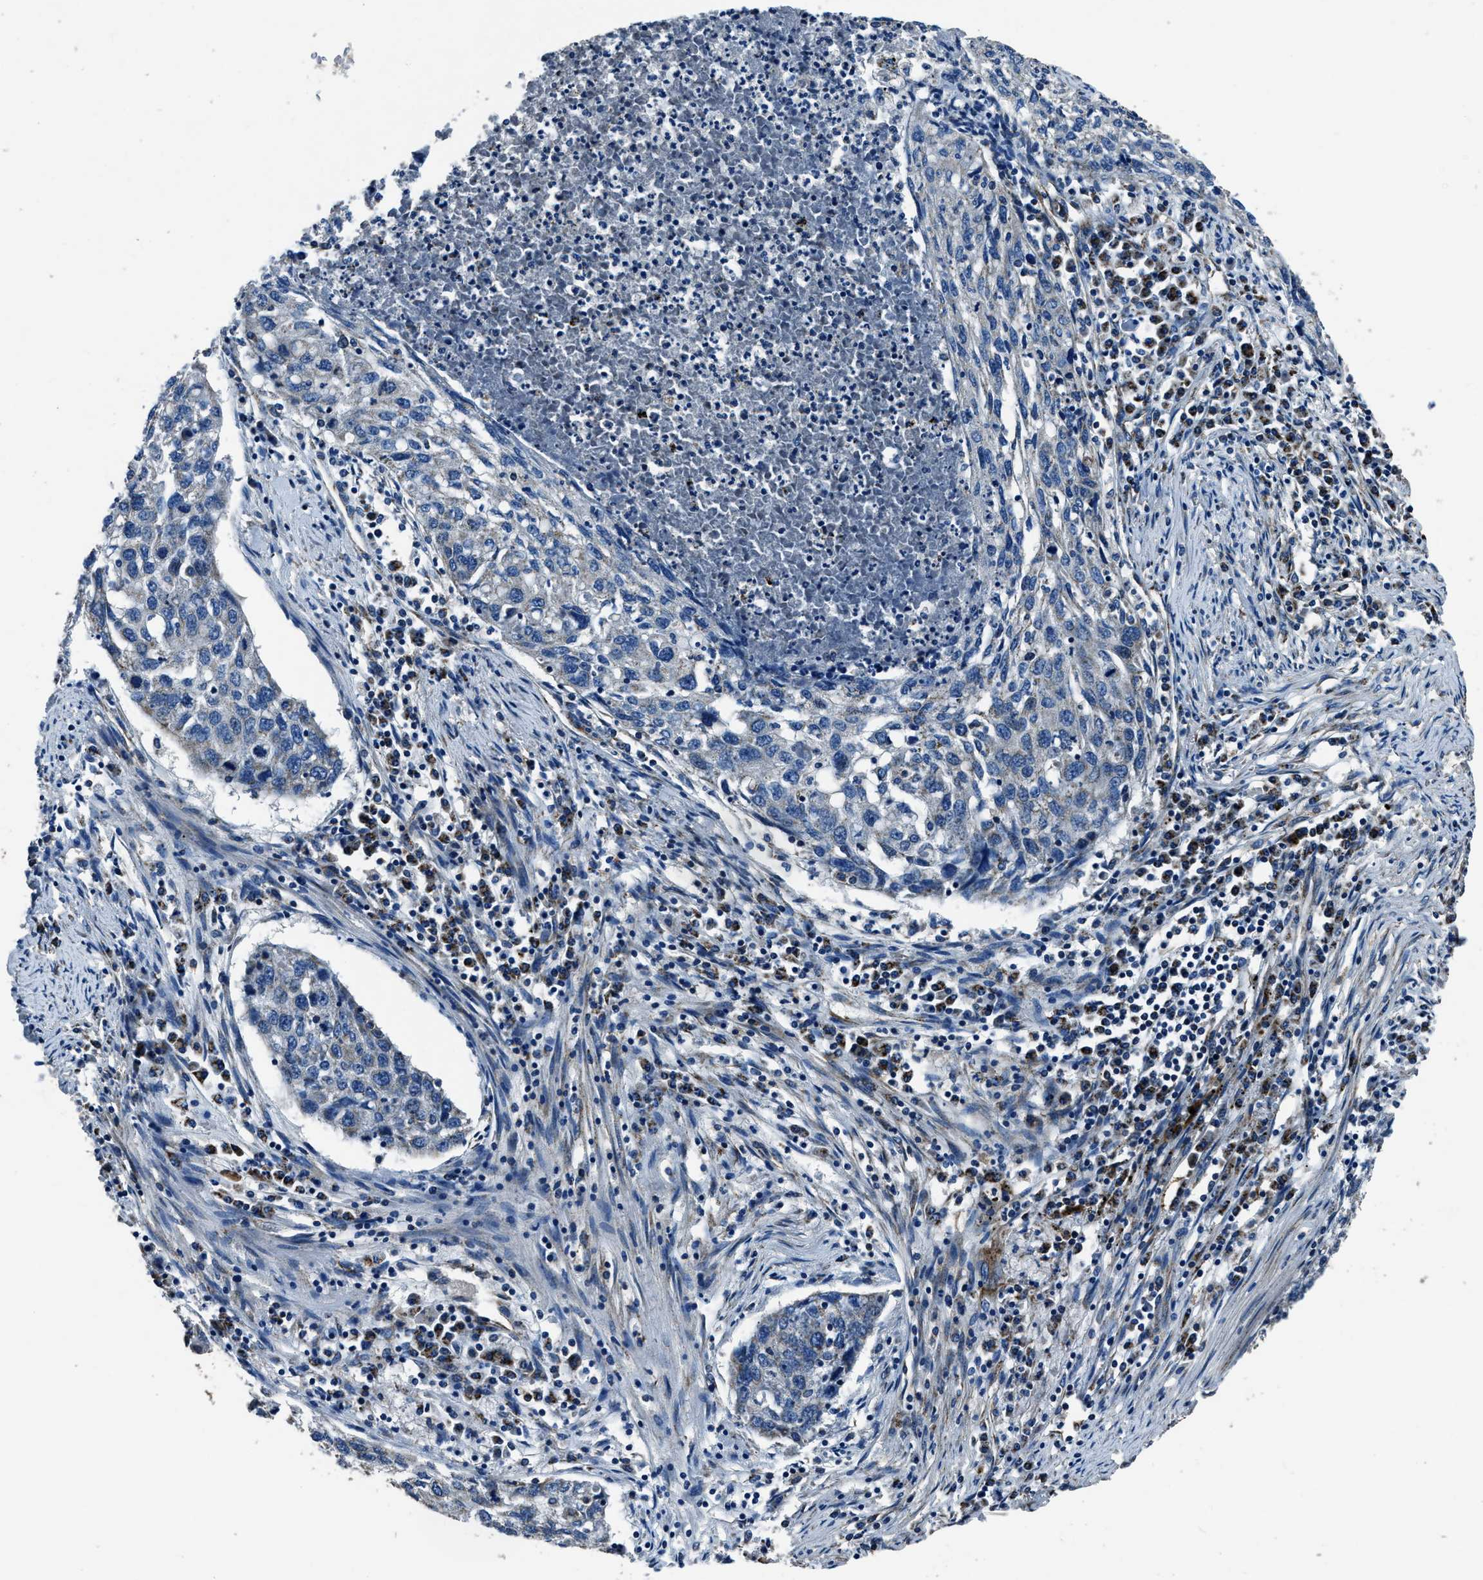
{"staining": {"intensity": "negative", "quantity": "none", "location": "none"}, "tissue": "lung cancer", "cell_type": "Tumor cells", "image_type": "cancer", "snomed": [{"axis": "morphology", "description": "Squamous cell carcinoma, NOS"}, {"axis": "topography", "description": "Lung"}], "caption": "Immunohistochemistry of human squamous cell carcinoma (lung) shows no staining in tumor cells. The staining is performed using DAB brown chromogen with nuclei counter-stained in using hematoxylin.", "gene": "OGDH", "patient": {"sex": "female", "age": 63}}